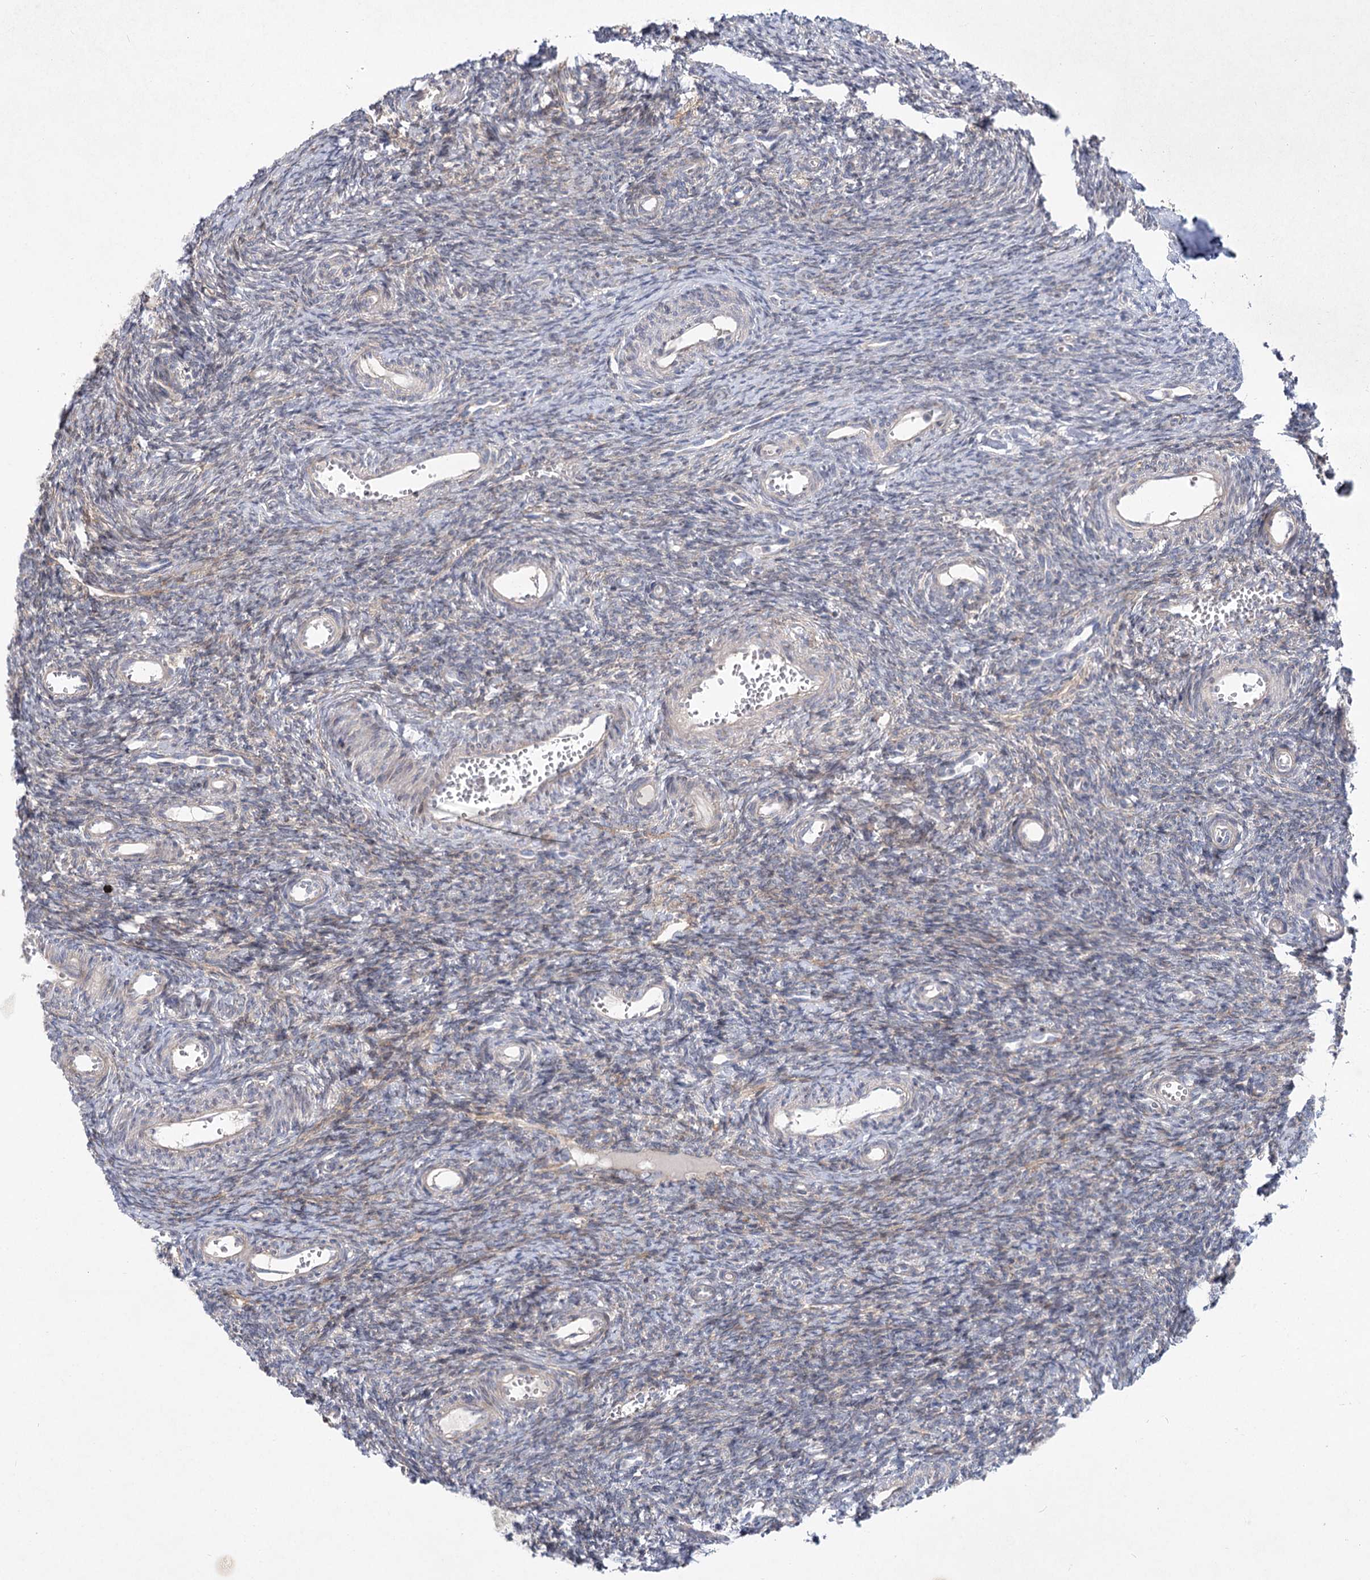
{"staining": {"intensity": "negative", "quantity": "none", "location": "none"}, "tissue": "ovary", "cell_type": "Ovarian stroma cells", "image_type": "normal", "snomed": [{"axis": "morphology", "description": "Normal tissue, NOS"}, {"axis": "topography", "description": "Ovary"}], "caption": "Immunohistochemistry (IHC) photomicrograph of unremarkable human ovary stained for a protein (brown), which exhibits no staining in ovarian stroma cells.", "gene": "SH3BP5L", "patient": {"sex": "female", "age": 39}}